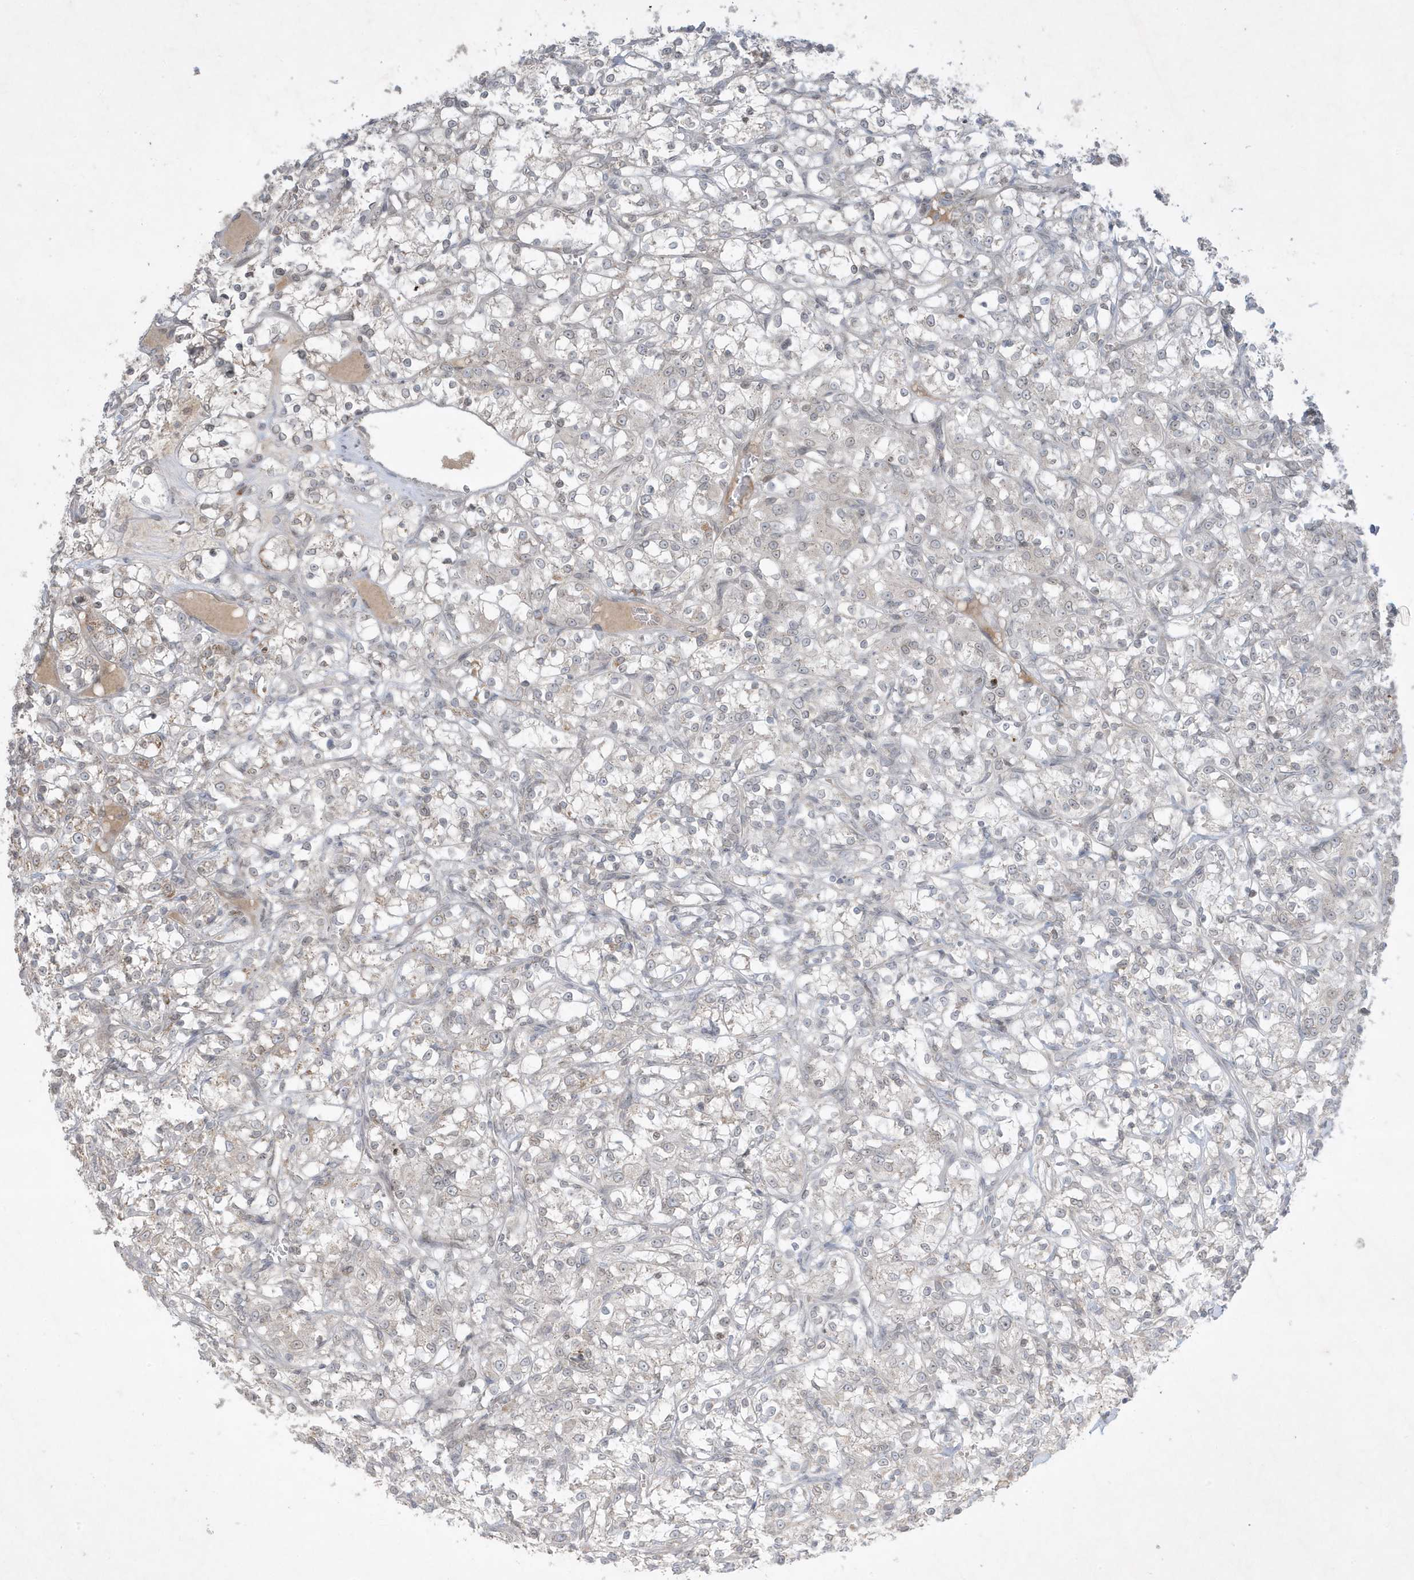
{"staining": {"intensity": "negative", "quantity": "none", "location": "none"}, "tissue": "renal cancer", "cell_type": "Tumor cells", "image_type": "cancer", "snomed": [{"axis": "morphology", "description": "Adenocarcinoma, NOS"}, {"axis": "topography", "description": "Kidney"}], "caption": "Immunohistochemistry (IHC) photomicrograph of human adenocarcinoma (renal) stained for a protein (brown), which reveals no positivity in tumor cells.", "gene": "FNDC1", "patient": {"sex": "female", "age": 69}}